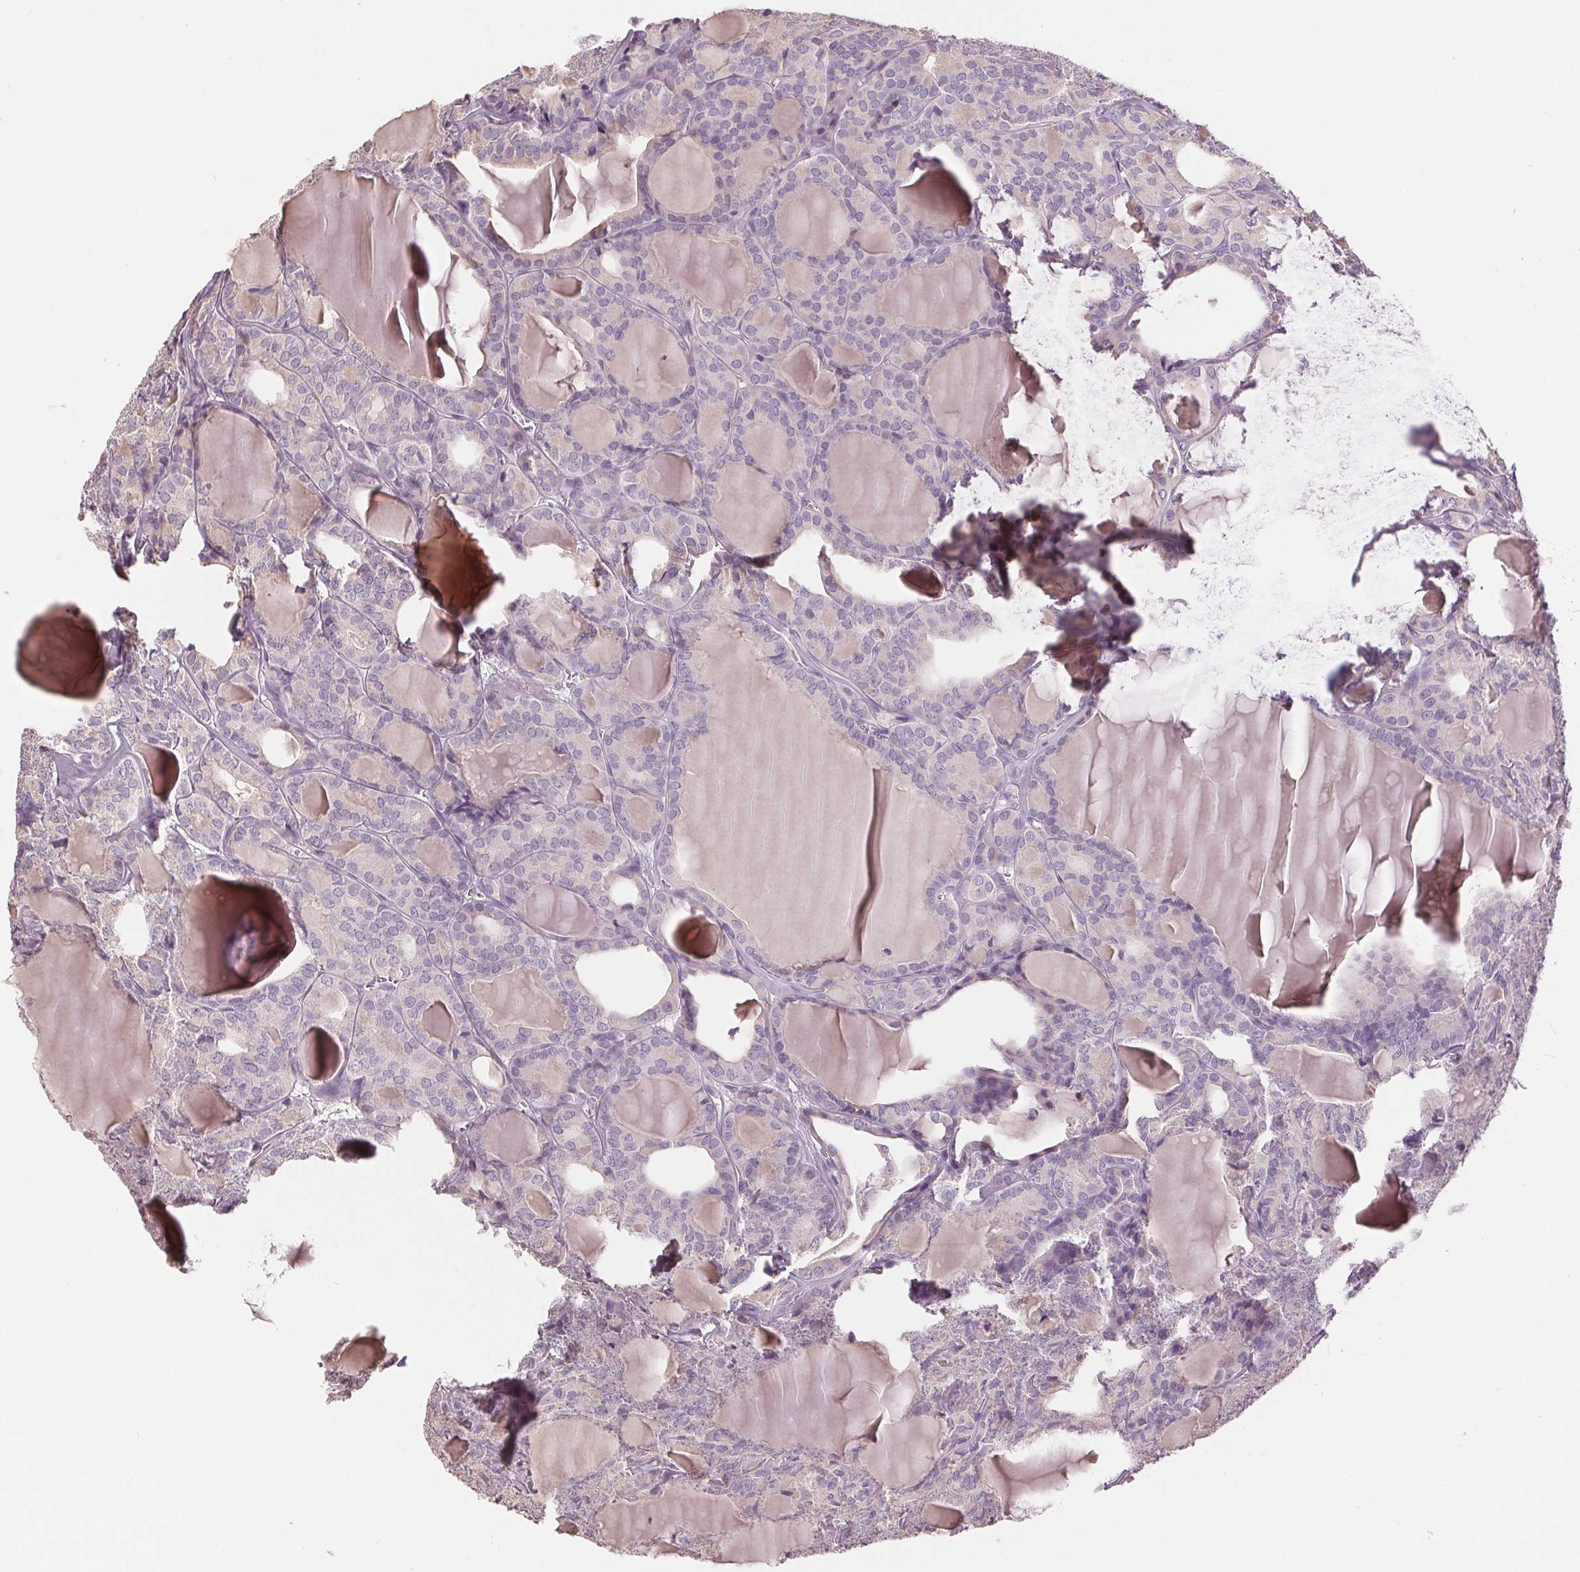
{"staining": {"intensity": "negative", "quantity": "none", "location": "none"}, "tissue": "thyroid cancer", "cell_type": "Tumor cells", "image_type": "cancer", "snomed": [{"axis": "morphology", "description": "Follicular adenoma carcinoma, NOS"}, {"axis": "topography", "description": "Thyroid gland"}], "caption": "A high-resolution micrograph shows IHC staining of thyroid cancer (follicular adenoma carcinoma), which demonstrates no significant positivity in tumor cells.", "gene": "FXYD4", "patient": {"sex": "male", "age": 74}}